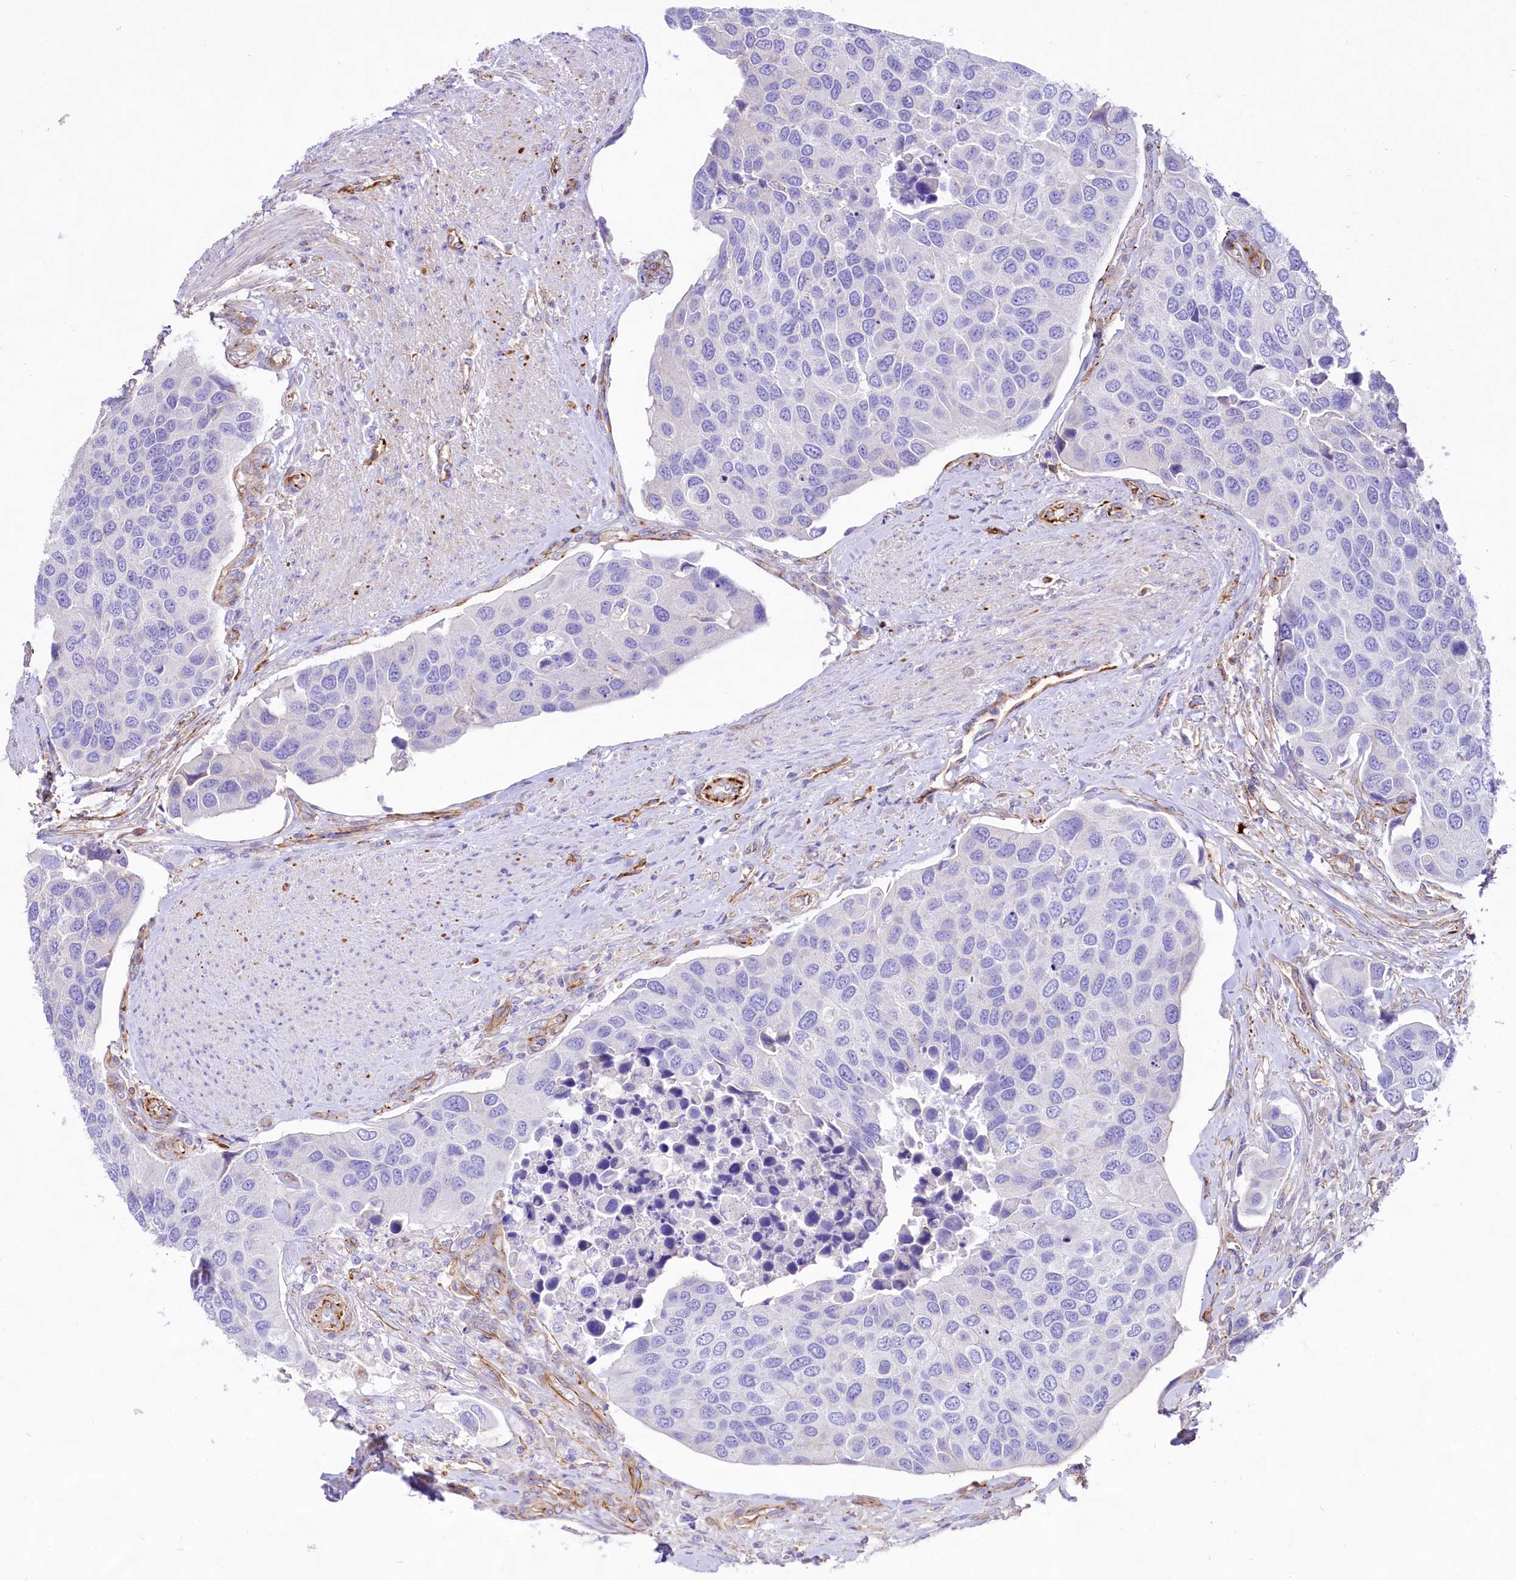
{"staining": {"intensity": "negative", "quantity": "none", "location": "none"}, "tissue": "urothelial cancer", "cell_type": "Tumor cells", "image_type": "cancer", "snomed": [{"axis": "morphology", "description": "Urothelial carcinoma, High grade"}, {"axis": "topography", "description": "Urinary bladder"}], "caption": "A photomicrograph of urothelial cancer stained for a protein demonstrates no brown staining in tumor cells.", "gene": "CD99", "patient": {"sex": "male", "age": 74}}